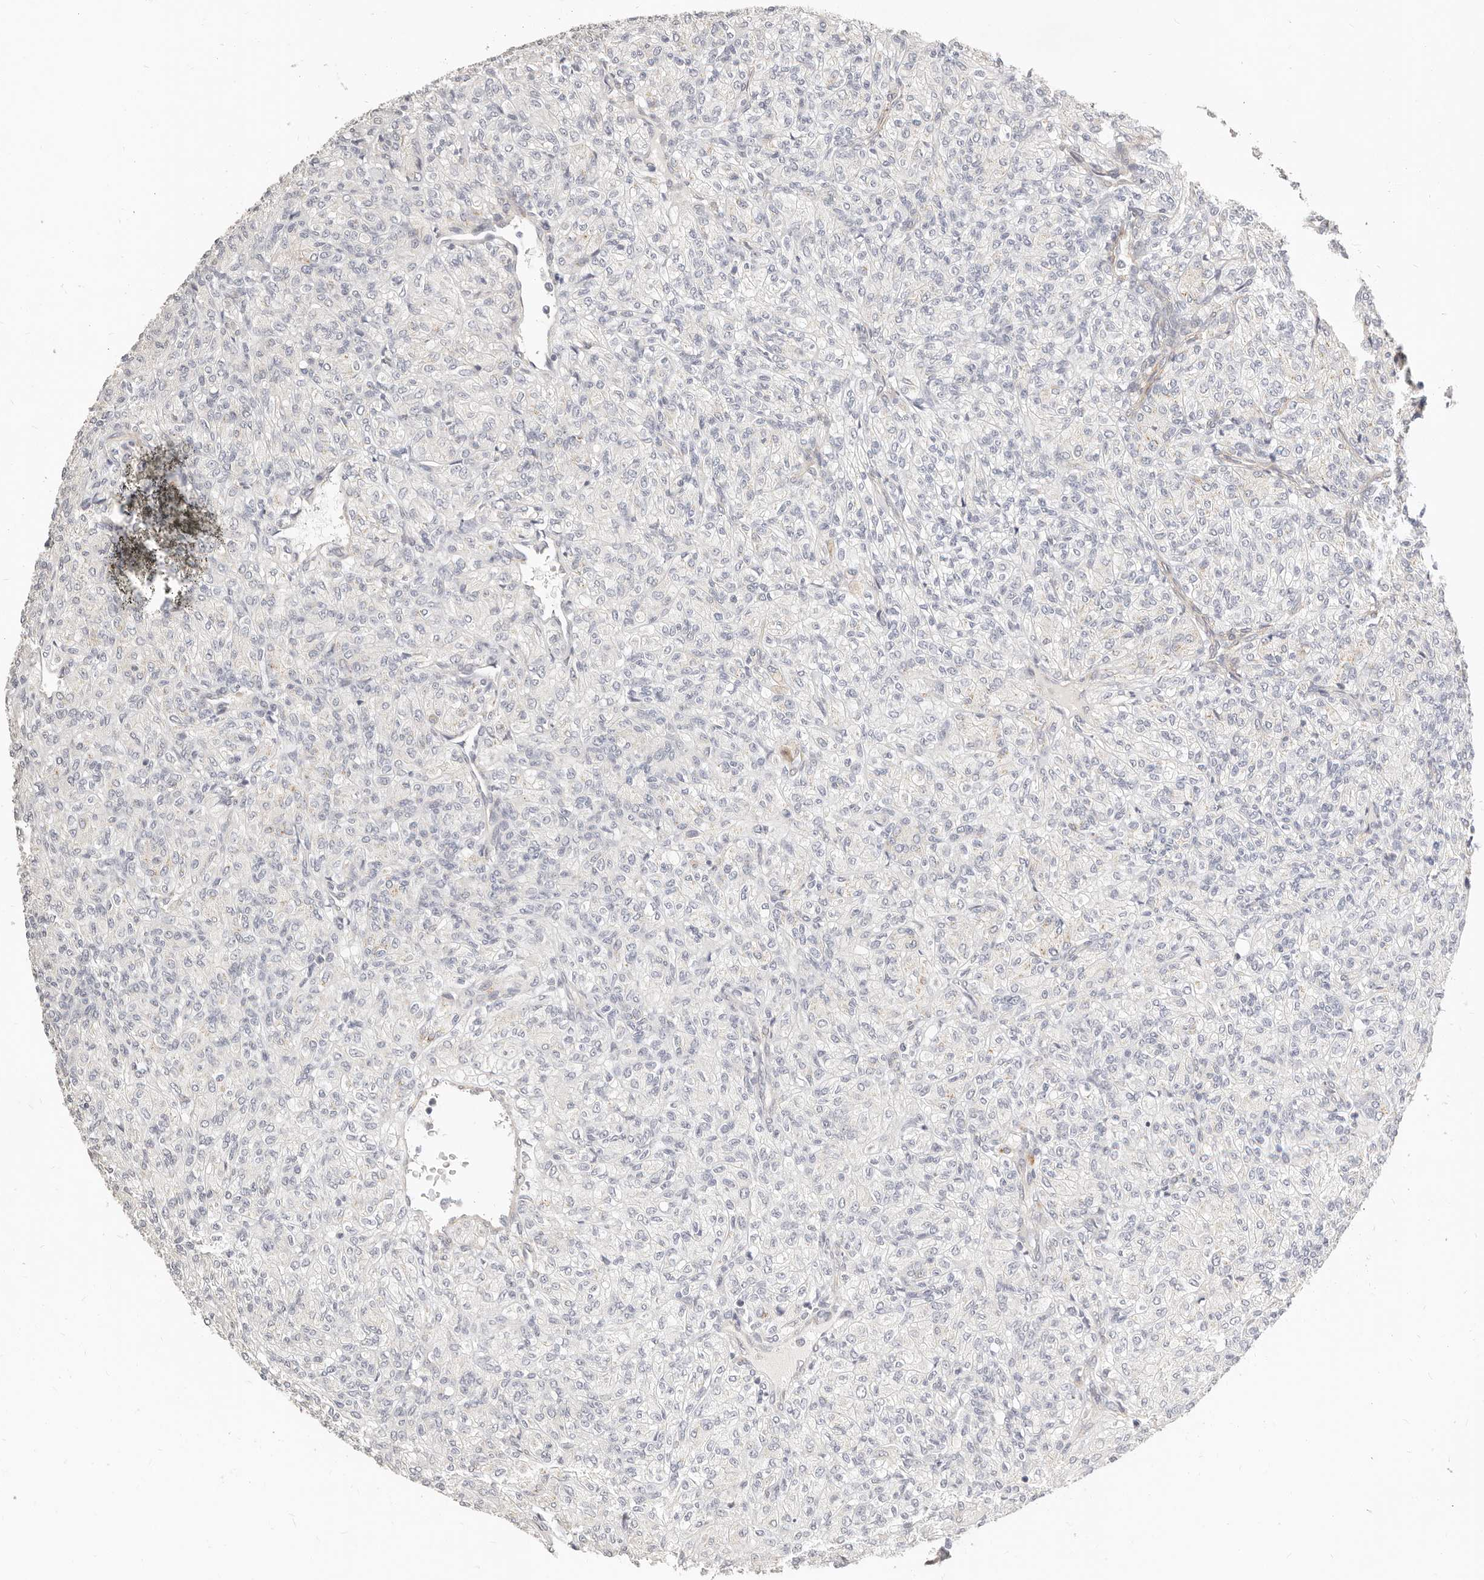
{"staining": {"intensity": "negative", "quantity": "none", "location": "none"}, "tissue": "renal cancer", "cell_type": "Tumor cells", "image_type": "cancer", "snomed": [{"axis": "morphology", "description": "Adenocarcinoma, NOS"}, {"axis": "topography", "description": "Kidney"}], "caption": "Immunohistochemistry (IHC) photomicrograph of human adenocarcinoma (renal) stained for a protein (brown), which demonstrates no staining in tumor cells. Nuclei are stained in blue.", "gene": "RABAC1", "patient": {"sex": "male", "age": 77}}